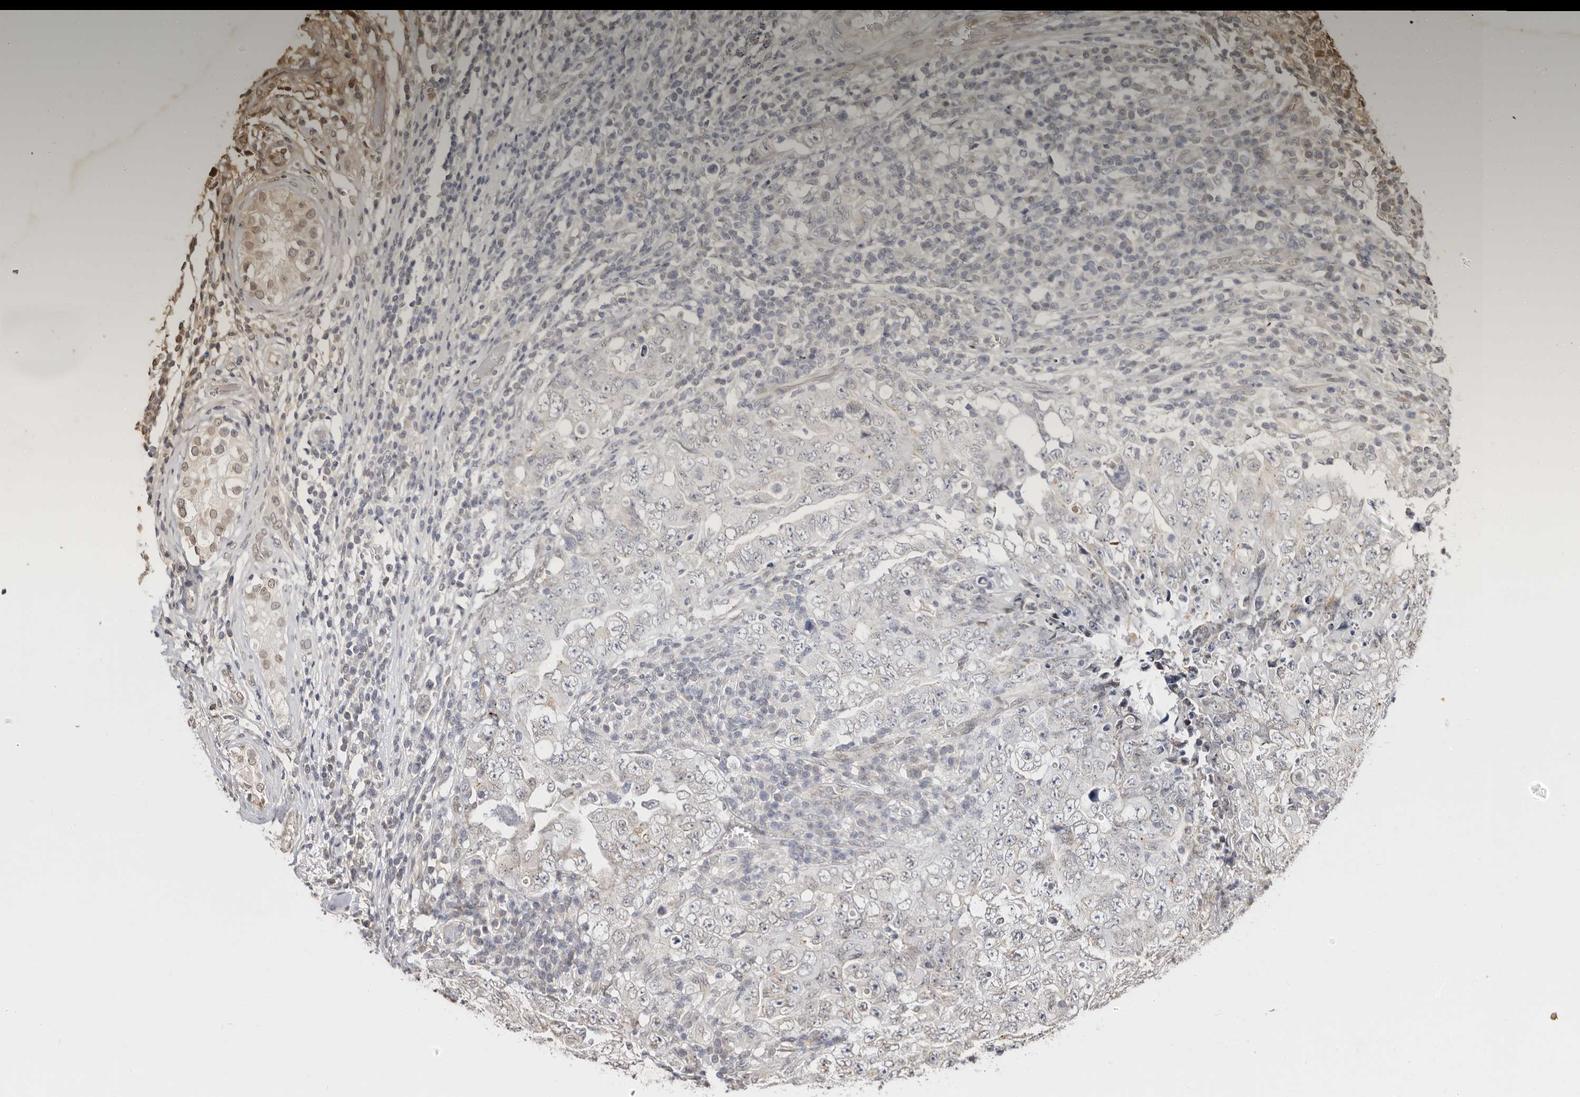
{"staining": {"intensity": "negative", "quantity": "none", "location": "none"}, "tissue": "testis cancer", "cell_type": "Tumor cells", "image_type": "cancer", "snomed": [{"axis": "morphology", "description": "Carcinoma, Embryonal, NOS"}, {"axis": "topography", "description": "Testis"}], "caption": "Immunohistochemistry (IHC) image of neoplastic tissue: testis cancer (embryonal carcinoma) stained with DAB (3,3'-diaminobenzidine) reveals no significant protein expression in tumor cells.", "gene": "LCORL", "patient": {"sex": "male", "age": 26}}